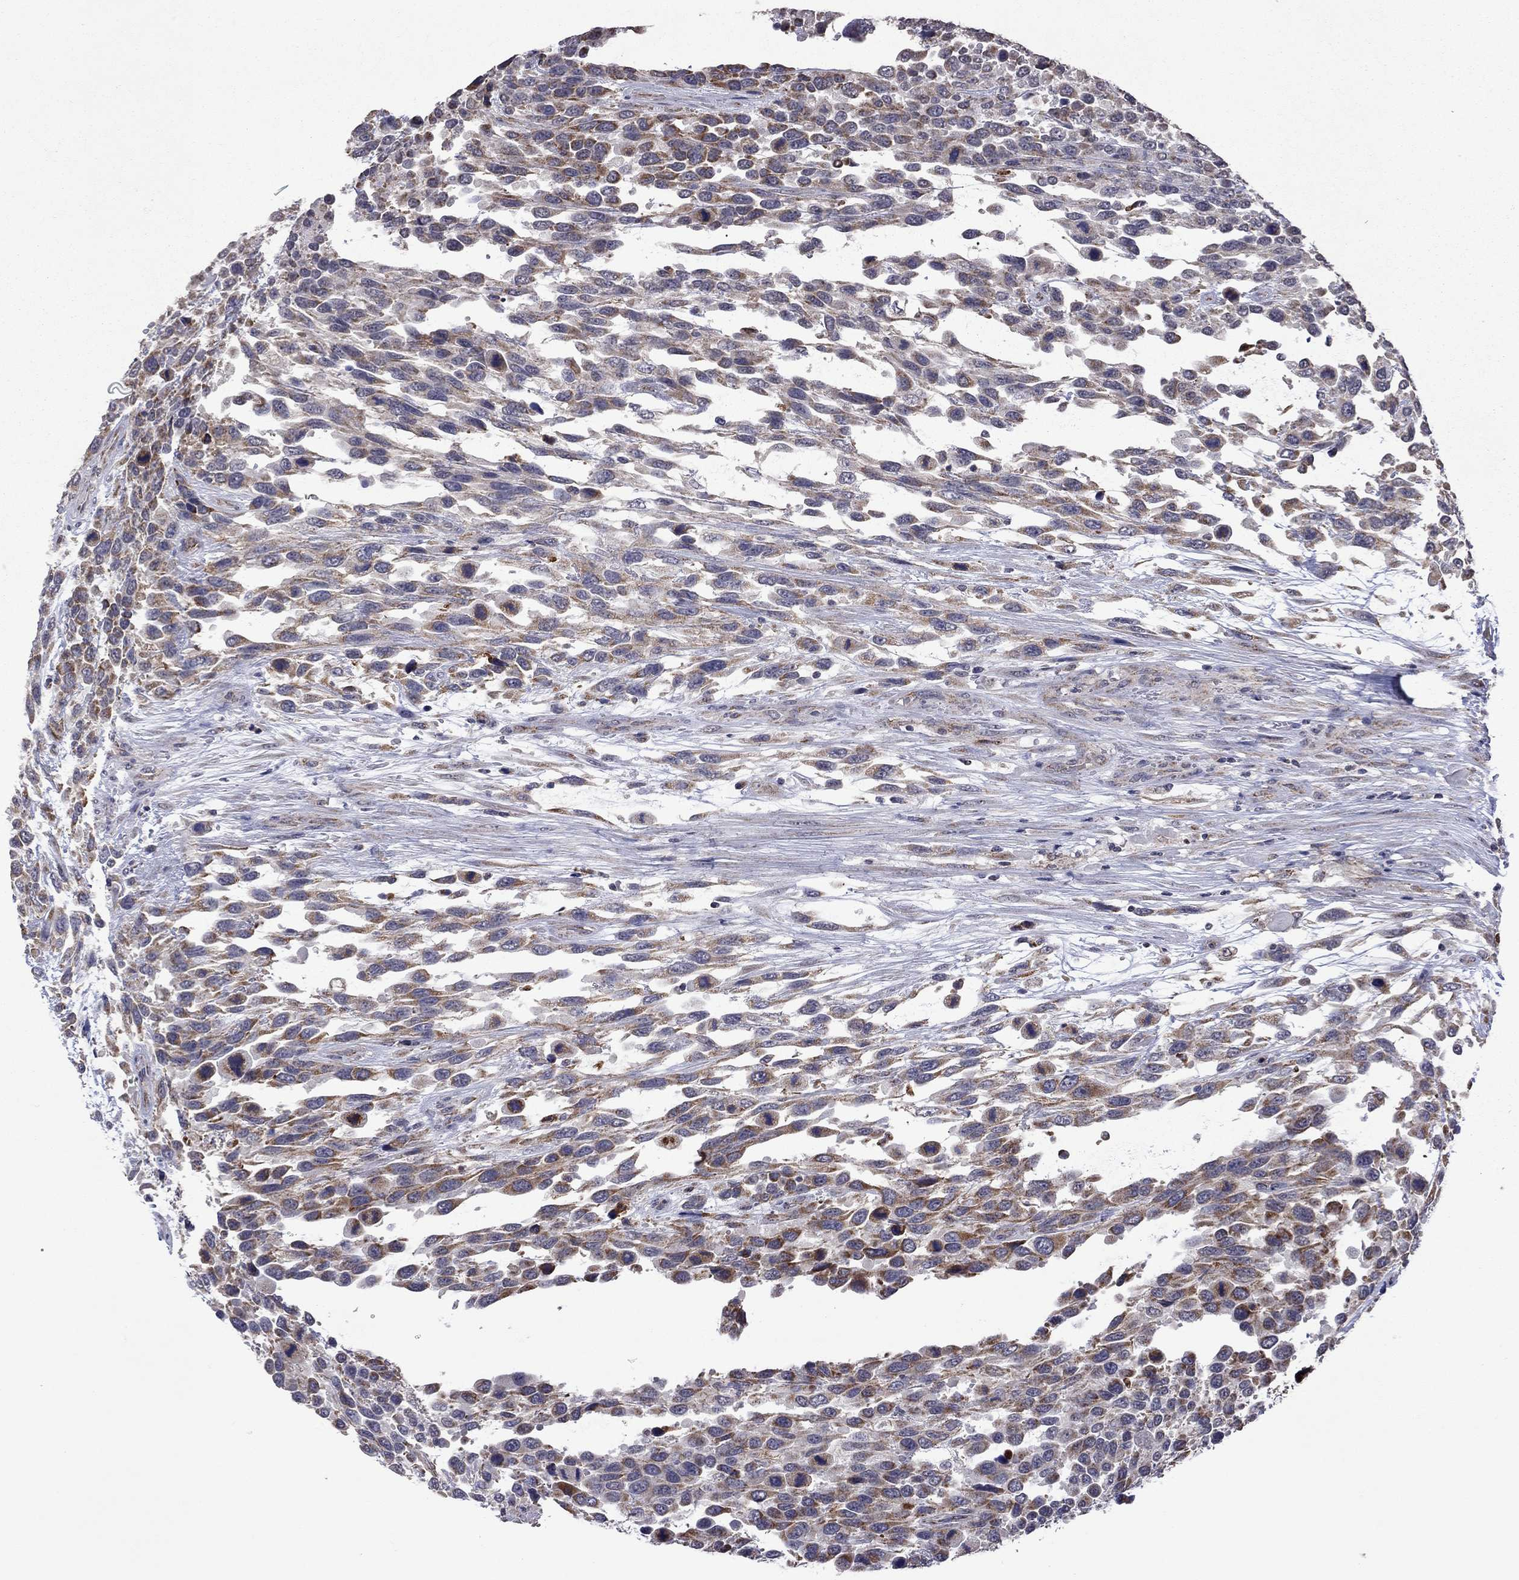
{"staining": {"intensity": "strong", "quantity": "25%-75%", "location": "cytoplasmic/membranous"}, "tissue": "urothelial cancer", "cell_type": "Tumor cells", "image_type": "cancer", "snomed": [{"axis": "morphology", "description": "Urothelial carcinoma, High grade"}, {"axis": "topography", "description": "Urinary bladder"}], "caption": "Tumor cells exhibit strong cytoplasmic/membranous expression in about 25%-75% of cells in high-grade urothelial carcinoma. (Stains: DAB in brown, nuclei in blue, Microscopy: brightfield microscopy at high magnification).", "gene": "NDUFB1", "patient": {"sex": "female", "age": 70}}